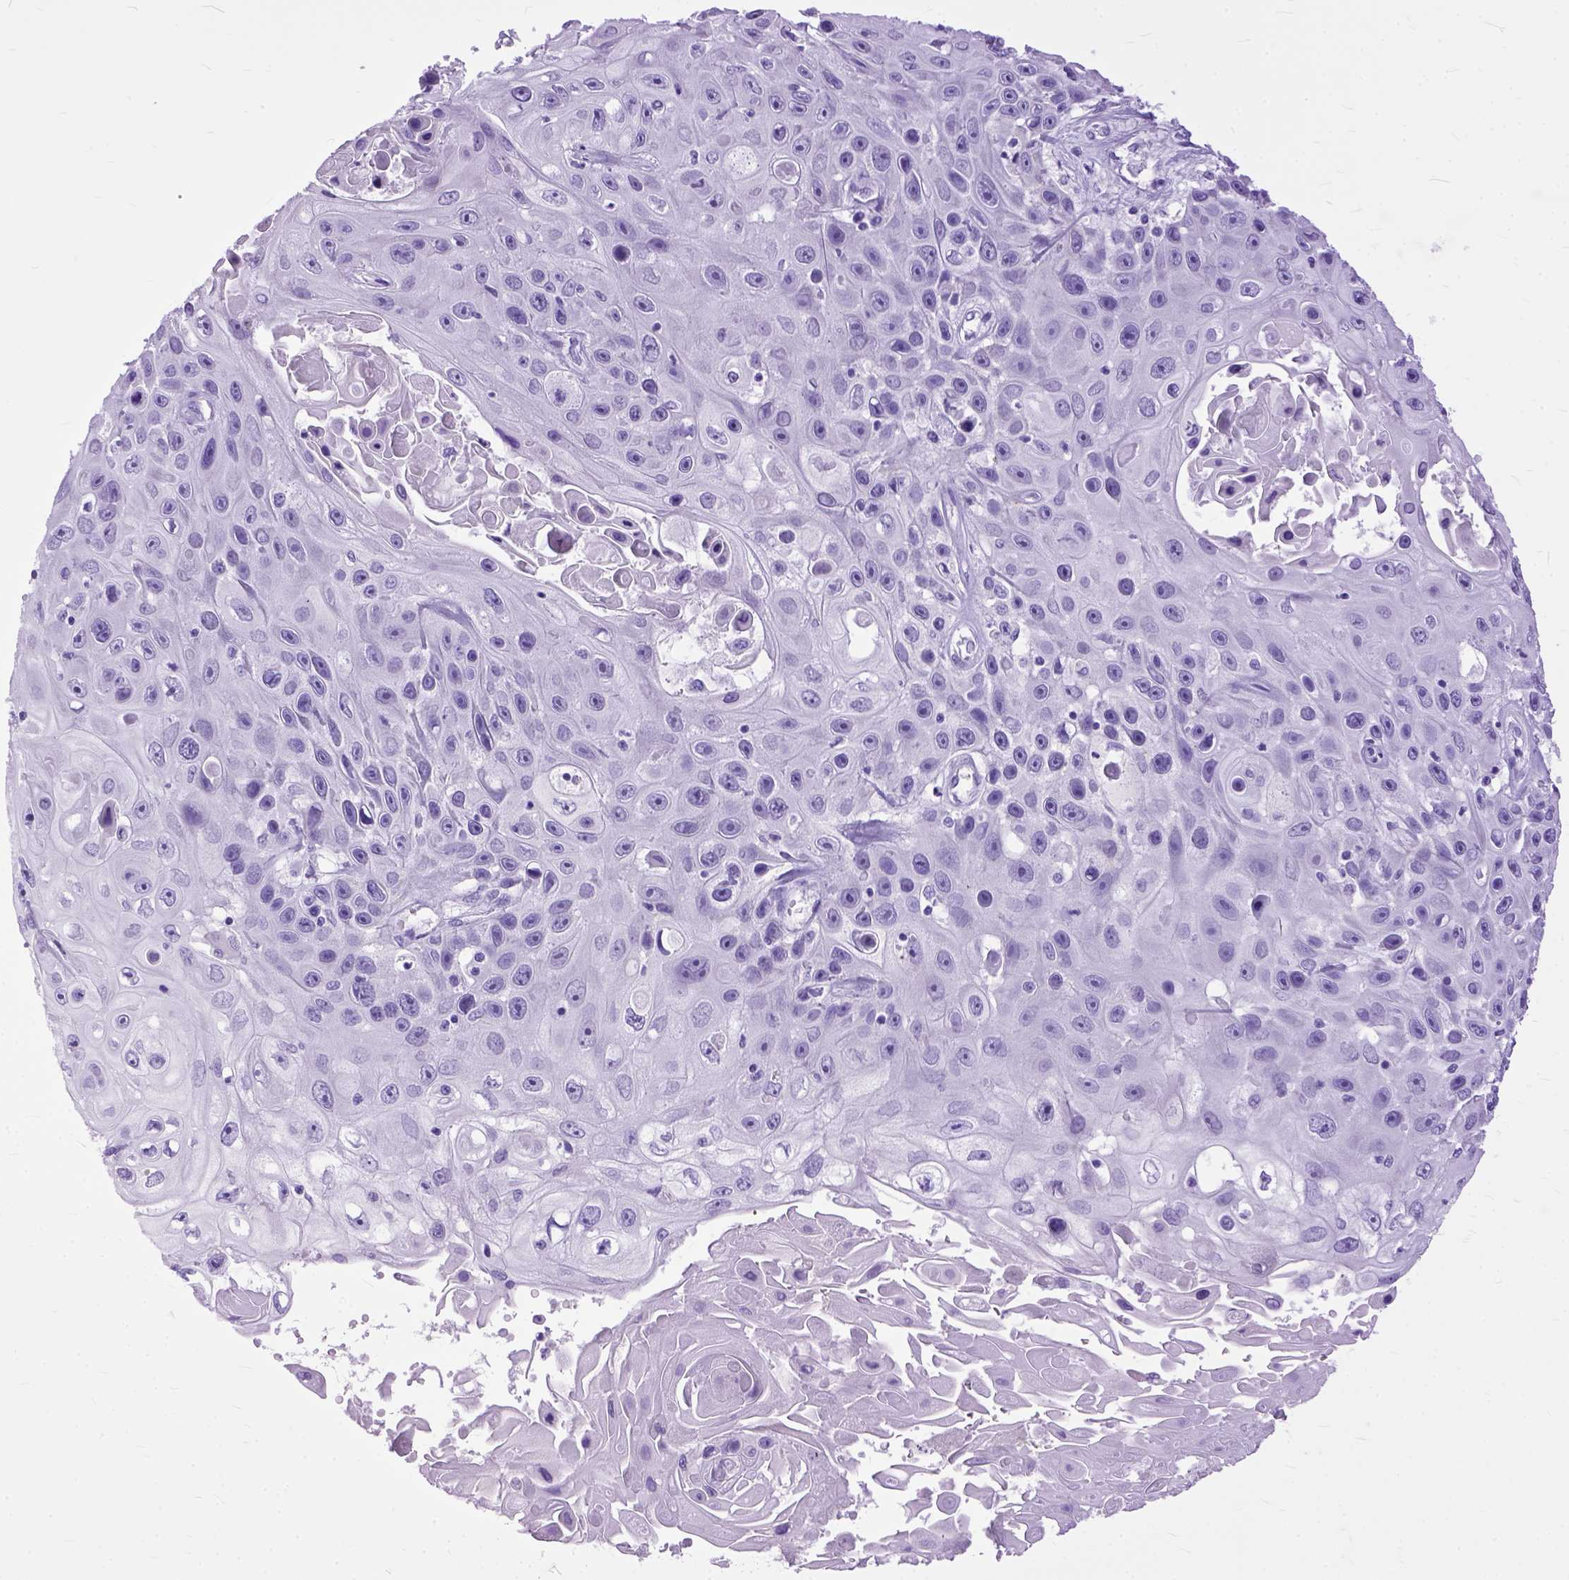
{"staining": {"intensity": "negative", "quantity": "none", "location": "none"}, "tissue": "skin cancer", "cell_type": "Tumor cells", "image_type": "cancer", "snomed": [{"axis": "morphology", "description": "Squamous cell carcinoma, NOS"}, {"axis": "topography", "description": "Skin"}], "caption": "Tumor cells show no significant positivity in skin cancer (squamous cell carcinoma).", "gene": "GNGT1", "patient": {"sex": "male", "age": 82}}